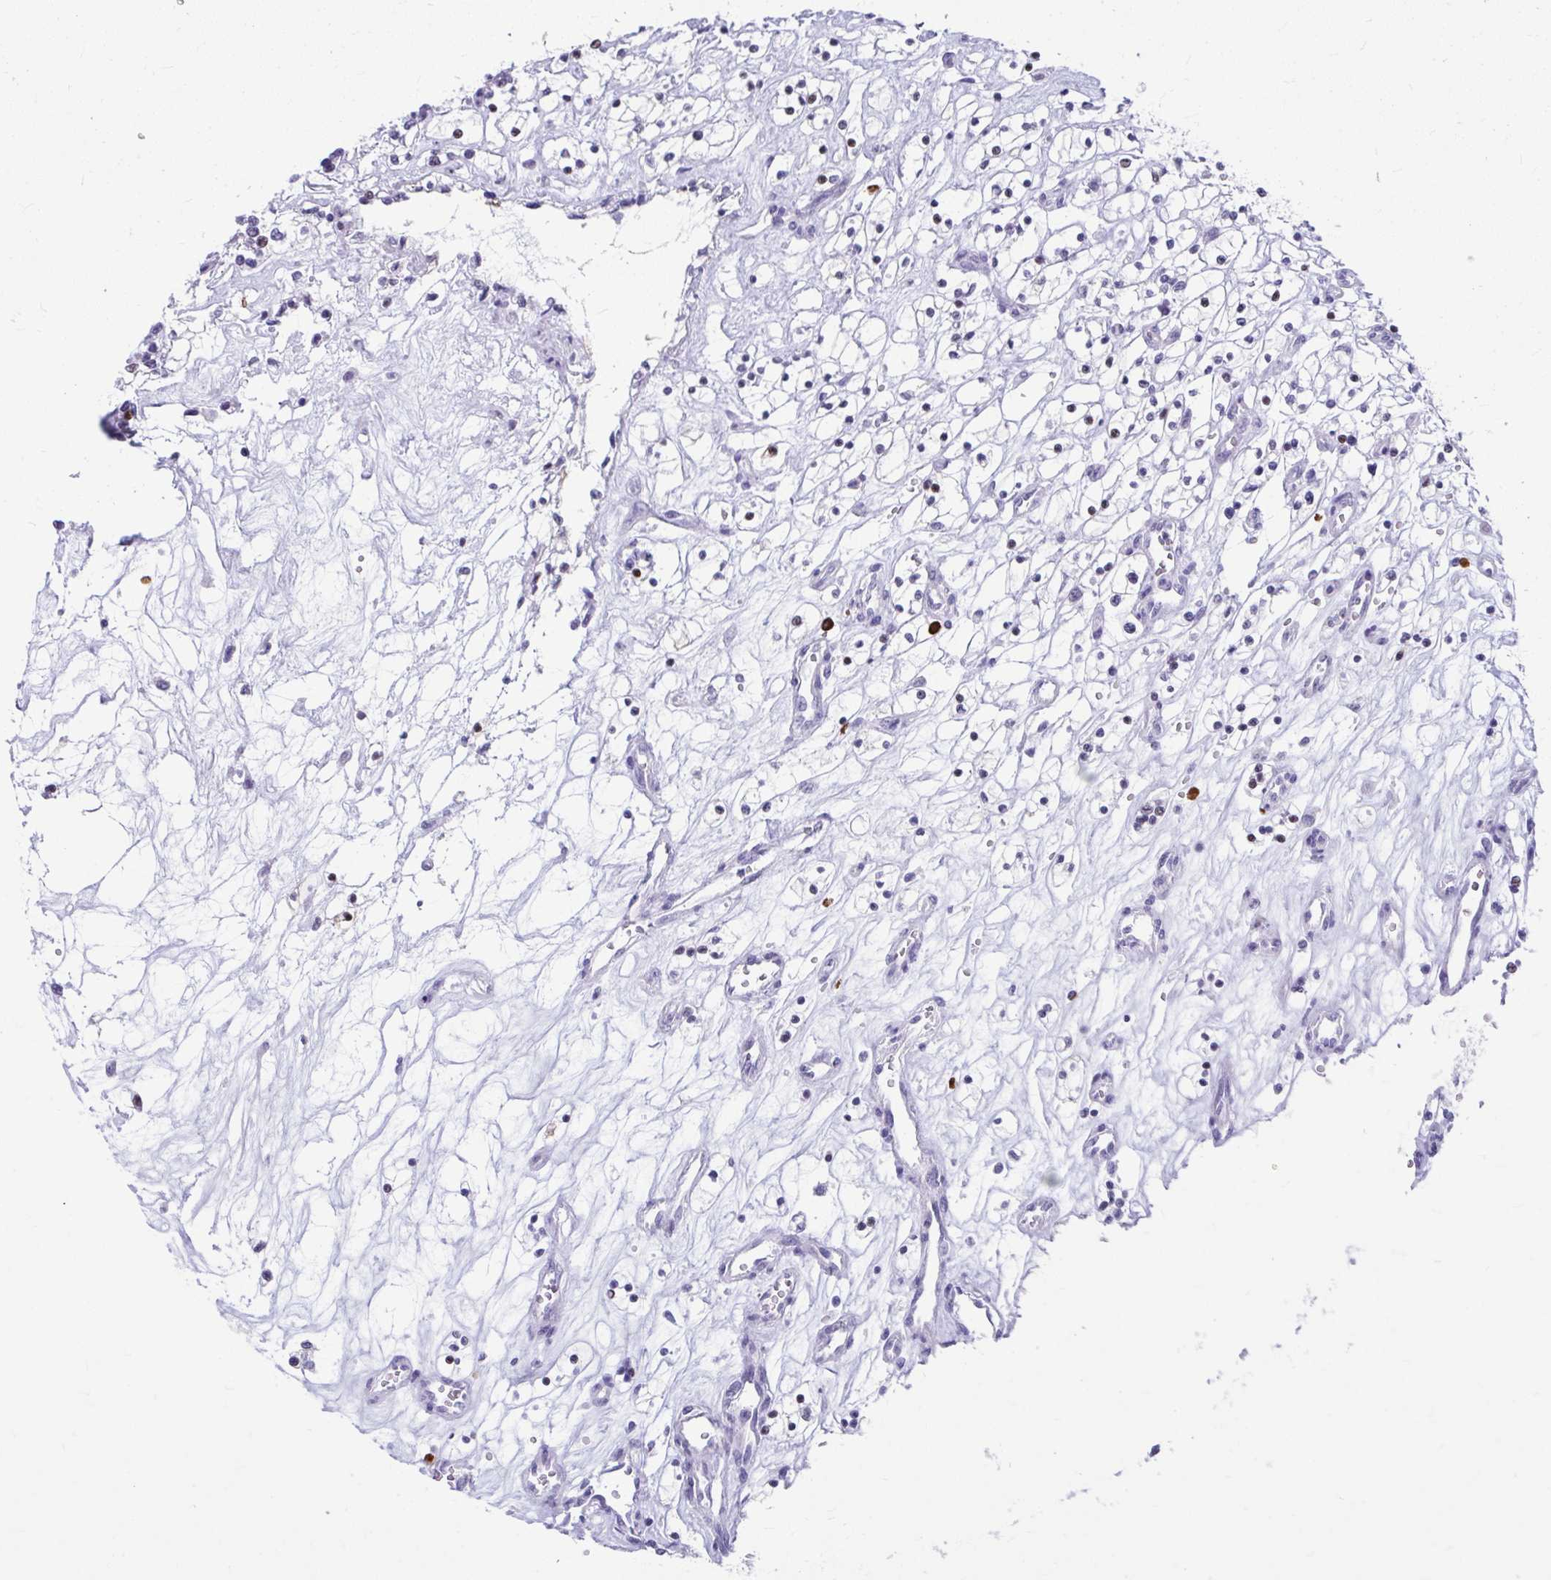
{"staining": {"intensity": "negative", "quantity": "none", "location": "none"}, "tissue": "renal cancer", "cell_type": "Tumor cells", "image_type": "cancer", "snomed": [{"axis": "morphology", "description": "Adenocarcinoma, NOS"}, {"axis": "topography", "description": "Kidney"}], "caption": "An immunohistochemistry micrograph of adenocarcinoma (renal) is shown. There is no staining in tumor cells of adenocarcinoma (renal). (DAB immunohistochemistry (IHC) visualized using brightfield microscopy, high magnification).", "gene": "ISL1", "patient": {"sex": "female", "age": 69}}